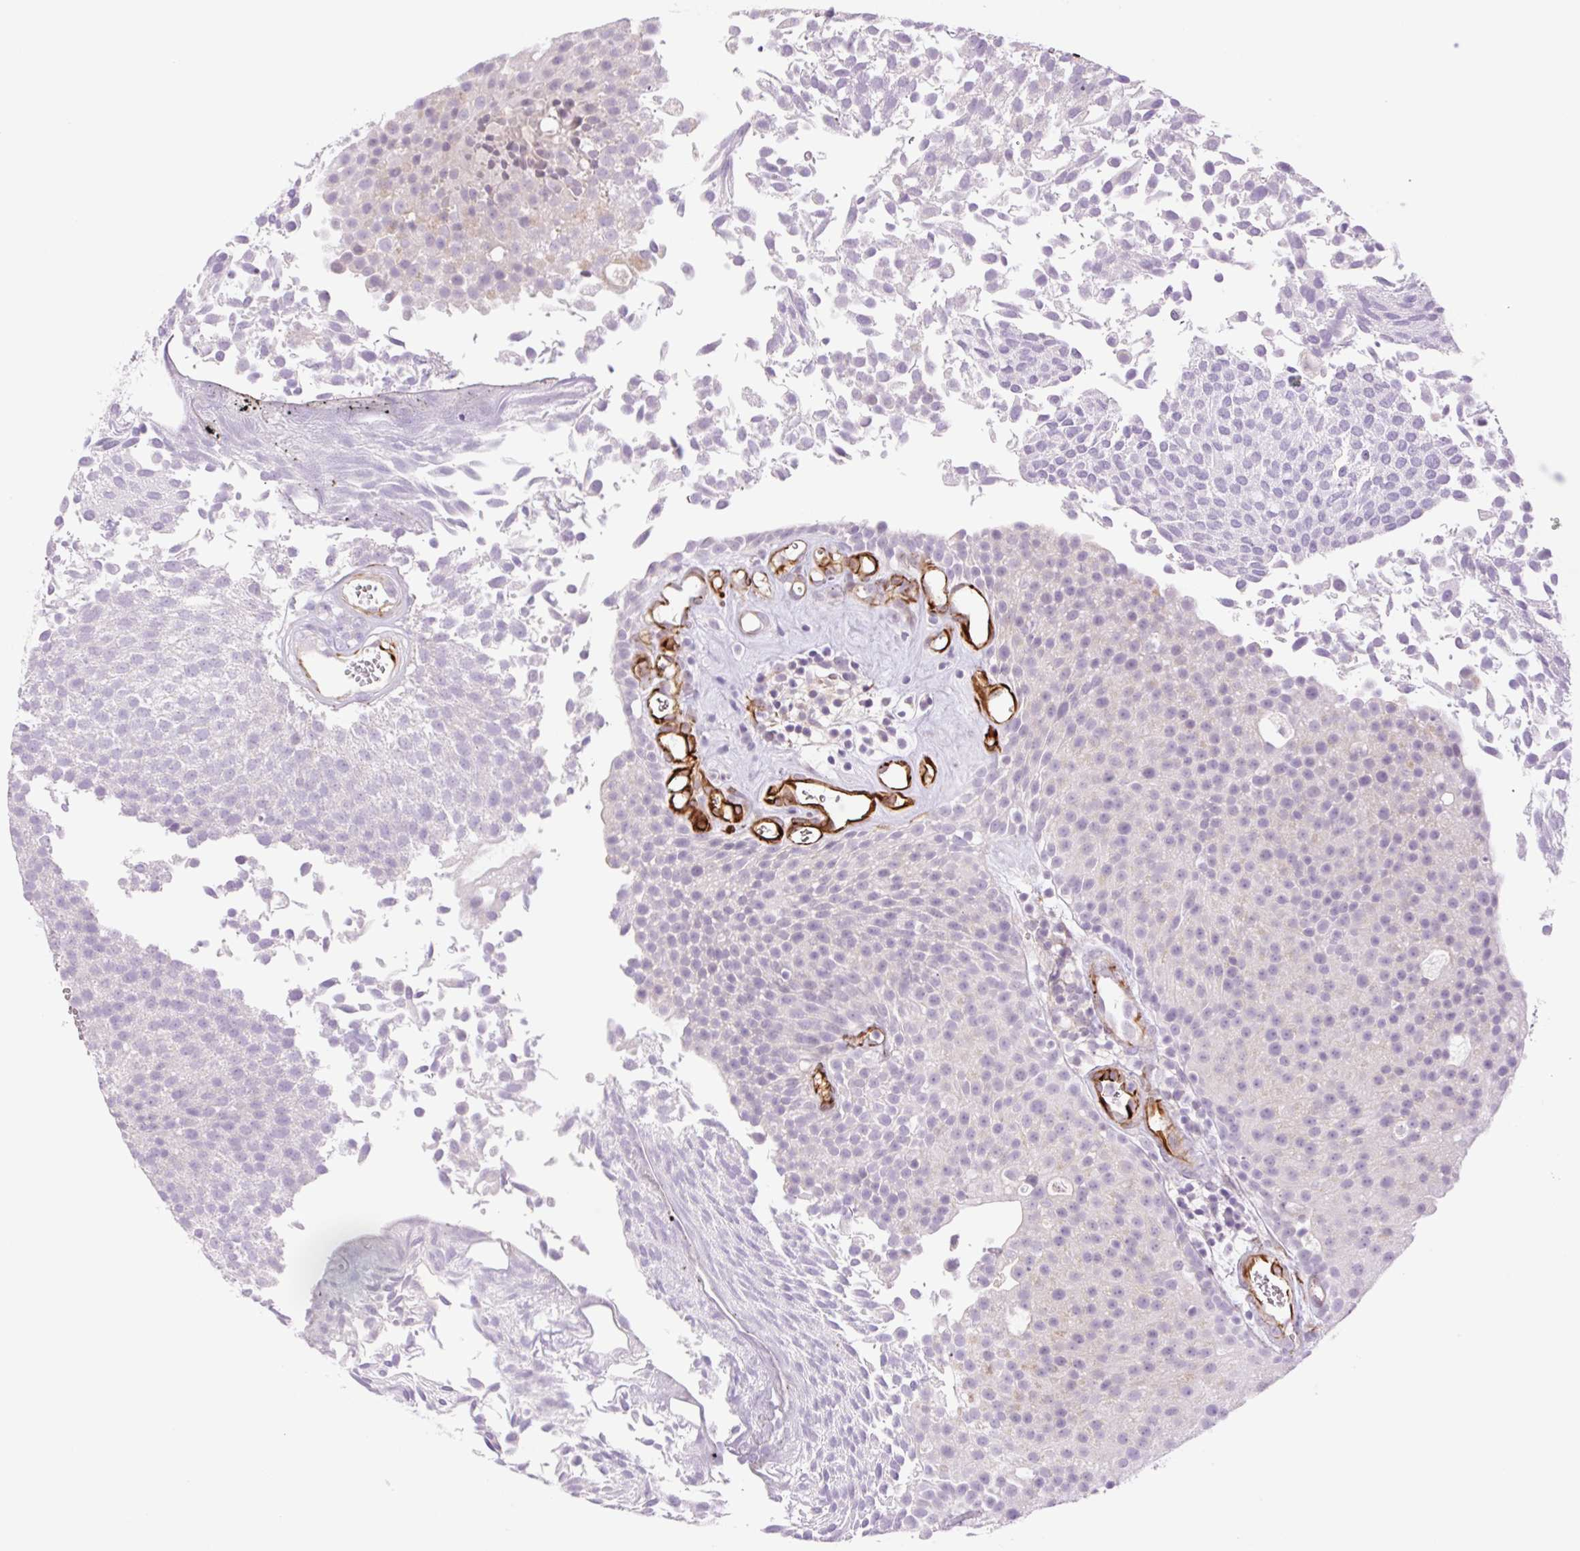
{"staining": {"intensity": "negative", "quantity": "none", "location": "none"}, "tissue": "urothelial cancer", "cell_type": "Tumor cells", "image_type": "cancer", "snomed": [{"axis": "morphology", "description": "Urothelial carcinoma, Low grade"}, {"axis": "topography", "description": "Urinary bladder"}], "caption": "Human urothelial cancer stained for a protein using immunohistochemistry (IHC) exhibits no expression in tumor cells.", "gene": "ZFYVE21", "patient": {"sex": "female", "age": 79}}